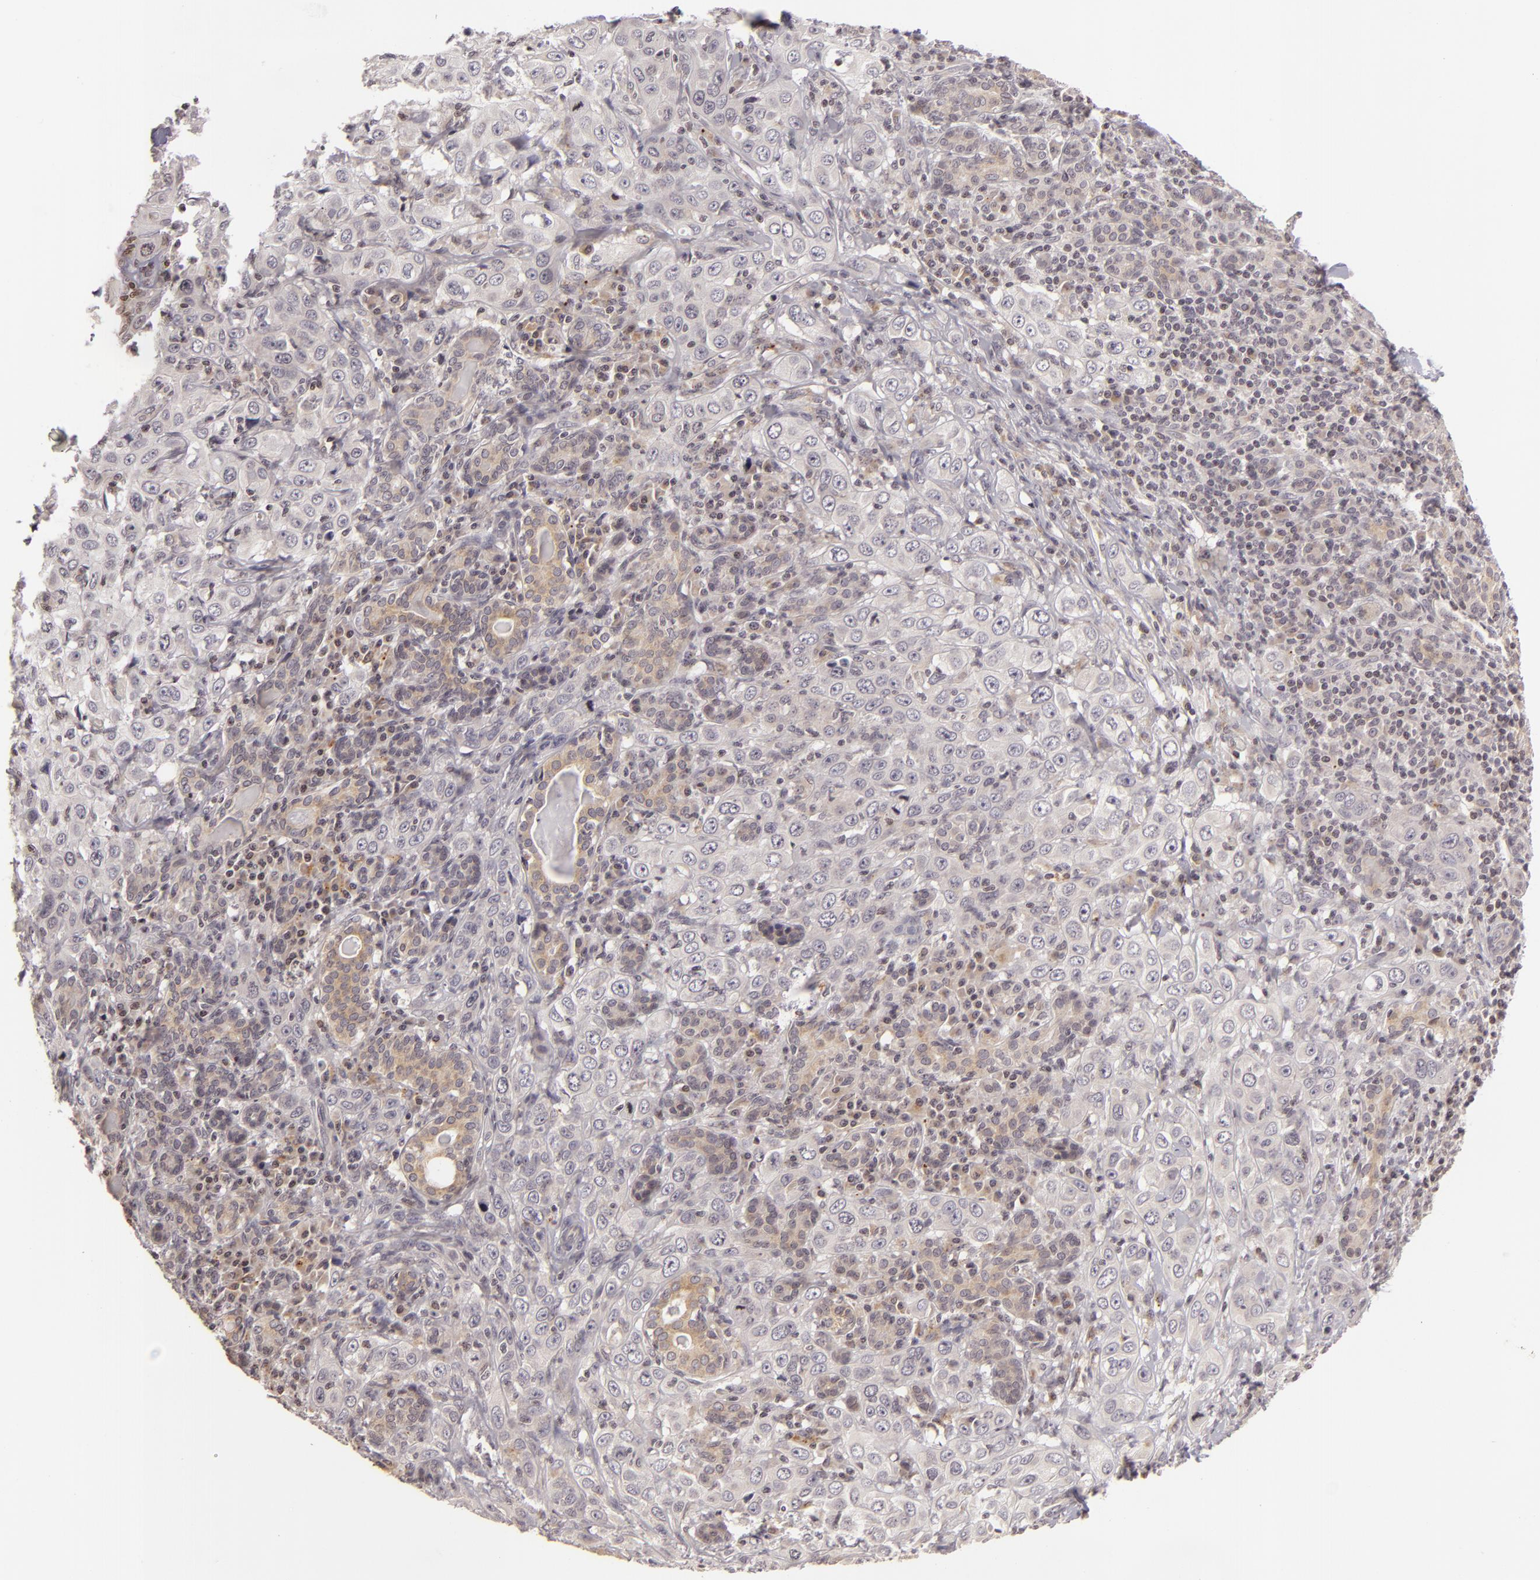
{"staining": {"intensity": "negative", "quantity": "none", "location": "none"}, "tissue": "skin cancer", "cell_type": "Tumor cells", "image_type": "cancer", "snomed": [{"axis": "morphology", "description": "Squamous cell carcinoma, NOS"}, {"axis": "topography", "description": "Skin"}], "caption": "High power microscopy micrograph of an immunohistochemistry (IHC) photomicrograph of skin squamous cell carcinoma, revealing no significant positivity in tumor cells.", "gene": "AKAP6", "patient": {"sex": "male", "age": 84}}